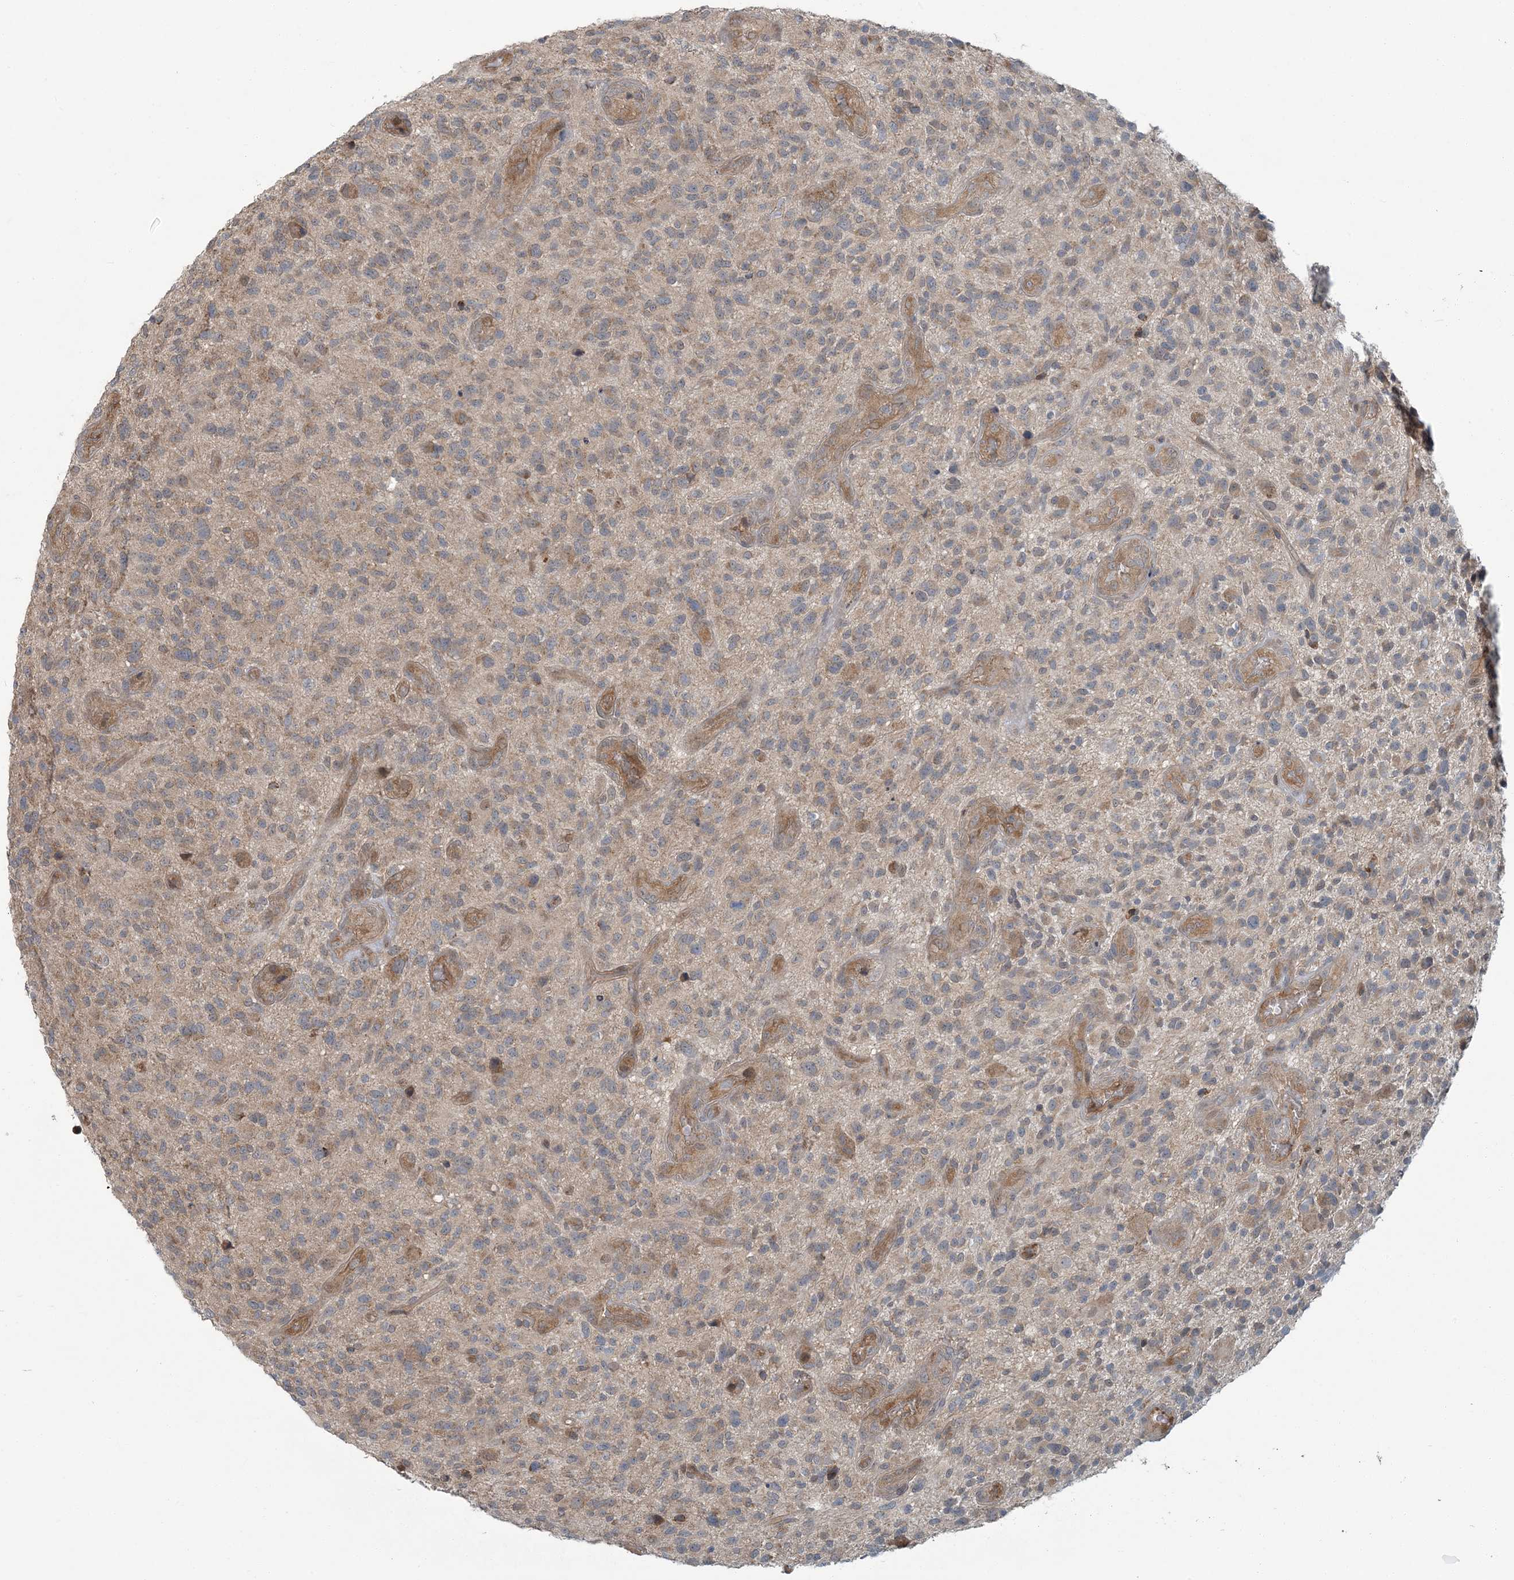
{"staining": {"intensity": "weak", "quantity": "<25%", "location": "cytoplasmic/membranous"}, "tissue": "glioma", "cell_type": "Tumor cells", "image_type": "cancer", "snomed": [{"axis": "morphology", "description": "Glioma, malignant, High grade"}, {"axis": "topography", "description": "Brain"}], "caption": "A micrograph of human glioma is negative for staining in tumor cells. (Stains: DAB immunohistochemistry with hematoxylin counter stain, Microscopy: brightfield microscopy at high magnification).", "gene": "ERI2", "patient": {"sex": "male", "age": 47}}